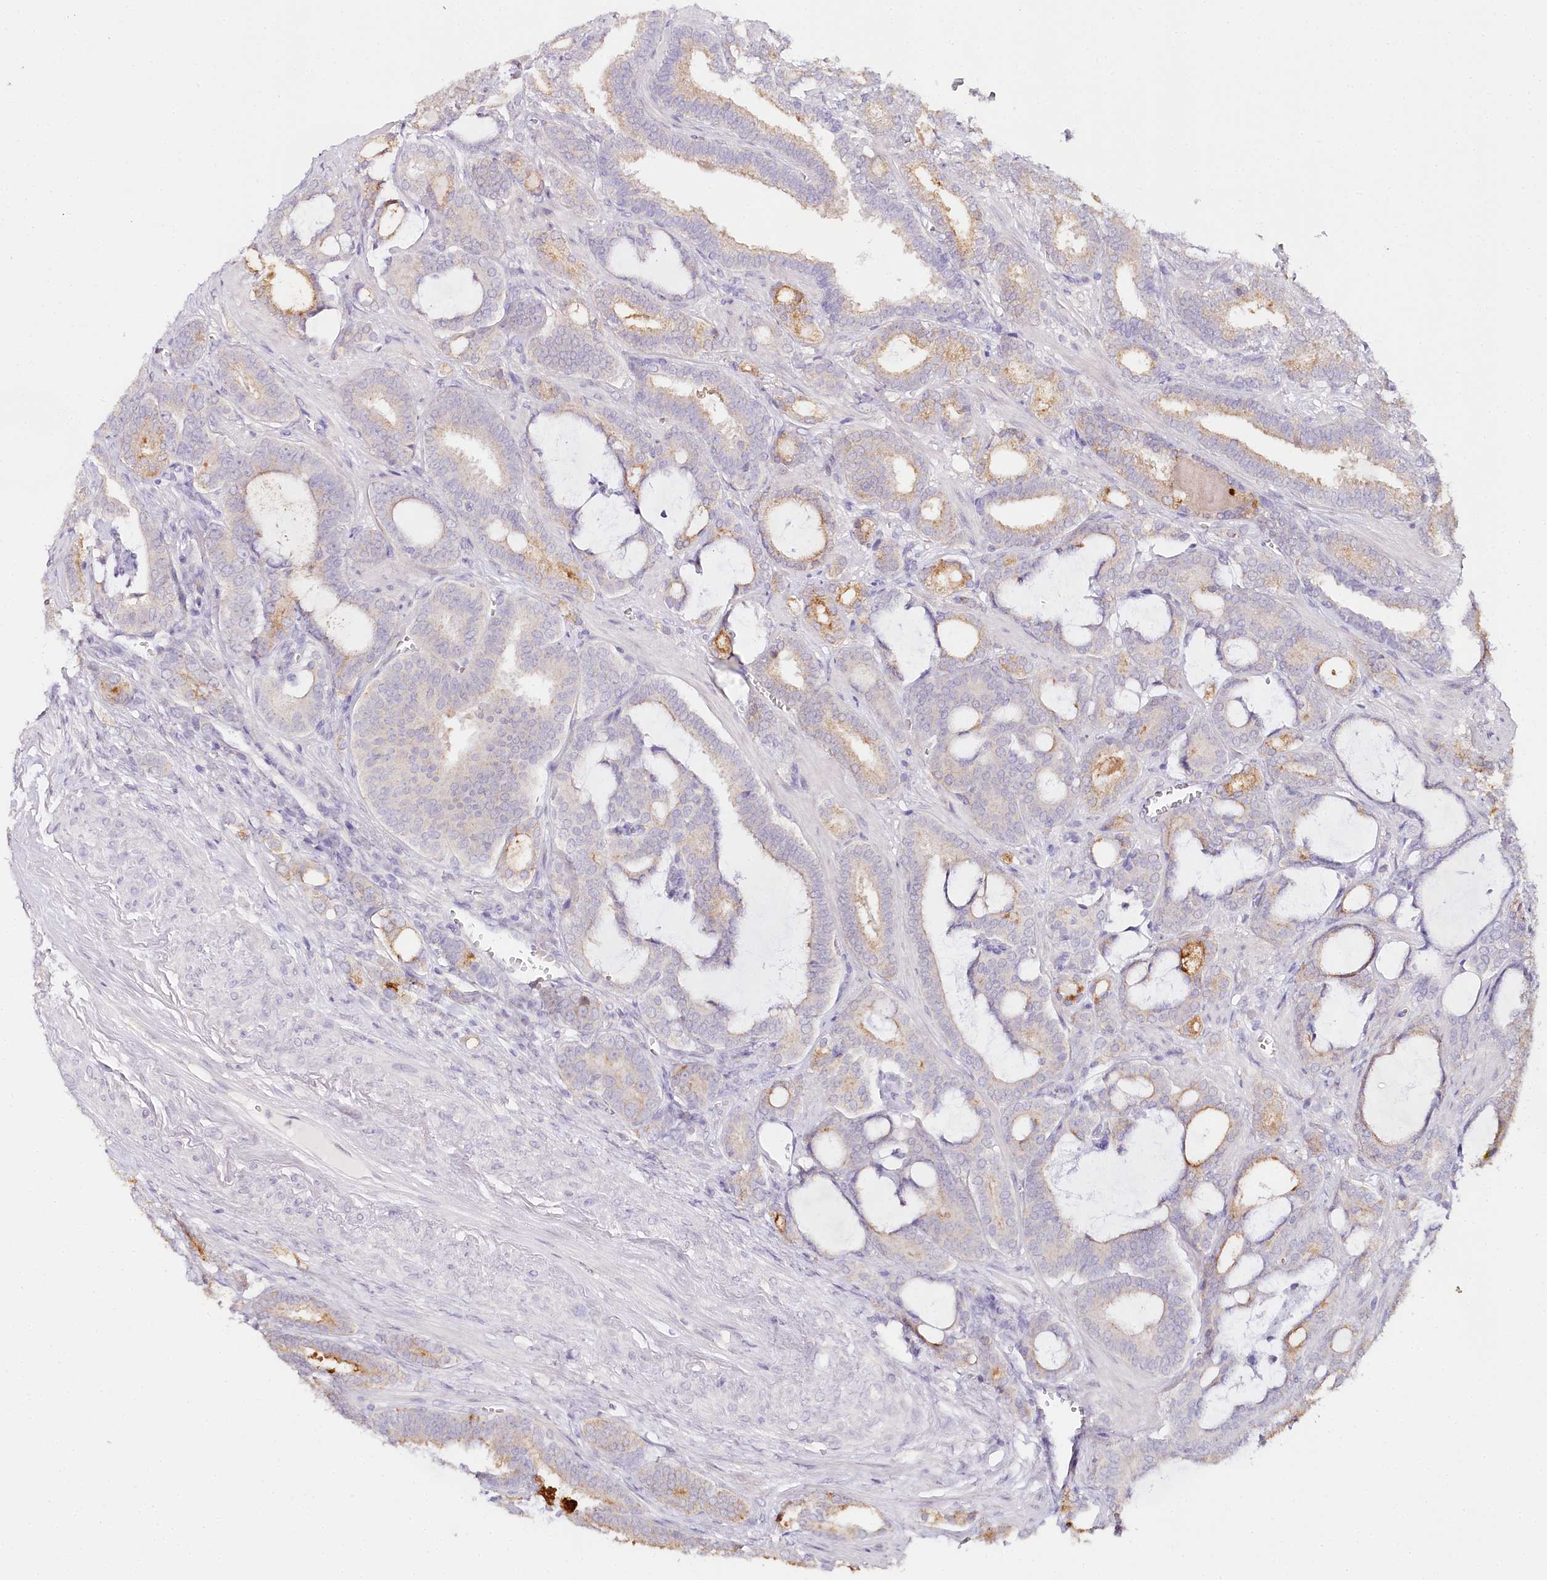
{"staining": {"intensity": "moderate", "quantity": "<25%", "location": "cytoplasmic/membranous"}, "tissue": "prostate cancer", "cell_type": "Tumor cells", "image_type": "cancer", "snomed": [{"axis": "morphology", "description": "Adenocarcinoma, High grade"}, {"axis": "topography", "description": "Prostate and seminal vesicle, NOS"}], "caption": "Protein staining shows moderate cytoplasmic/membranous positivity in about <25% of tumor cells in prostate adenocarcinoma (high-grade). (Stains: DAB in brown, nuclei in blue, Microscopy: brightfield microscopy at high magnification).", "gene": "TP53", "patient": {"sex": "male", "age": 67}}